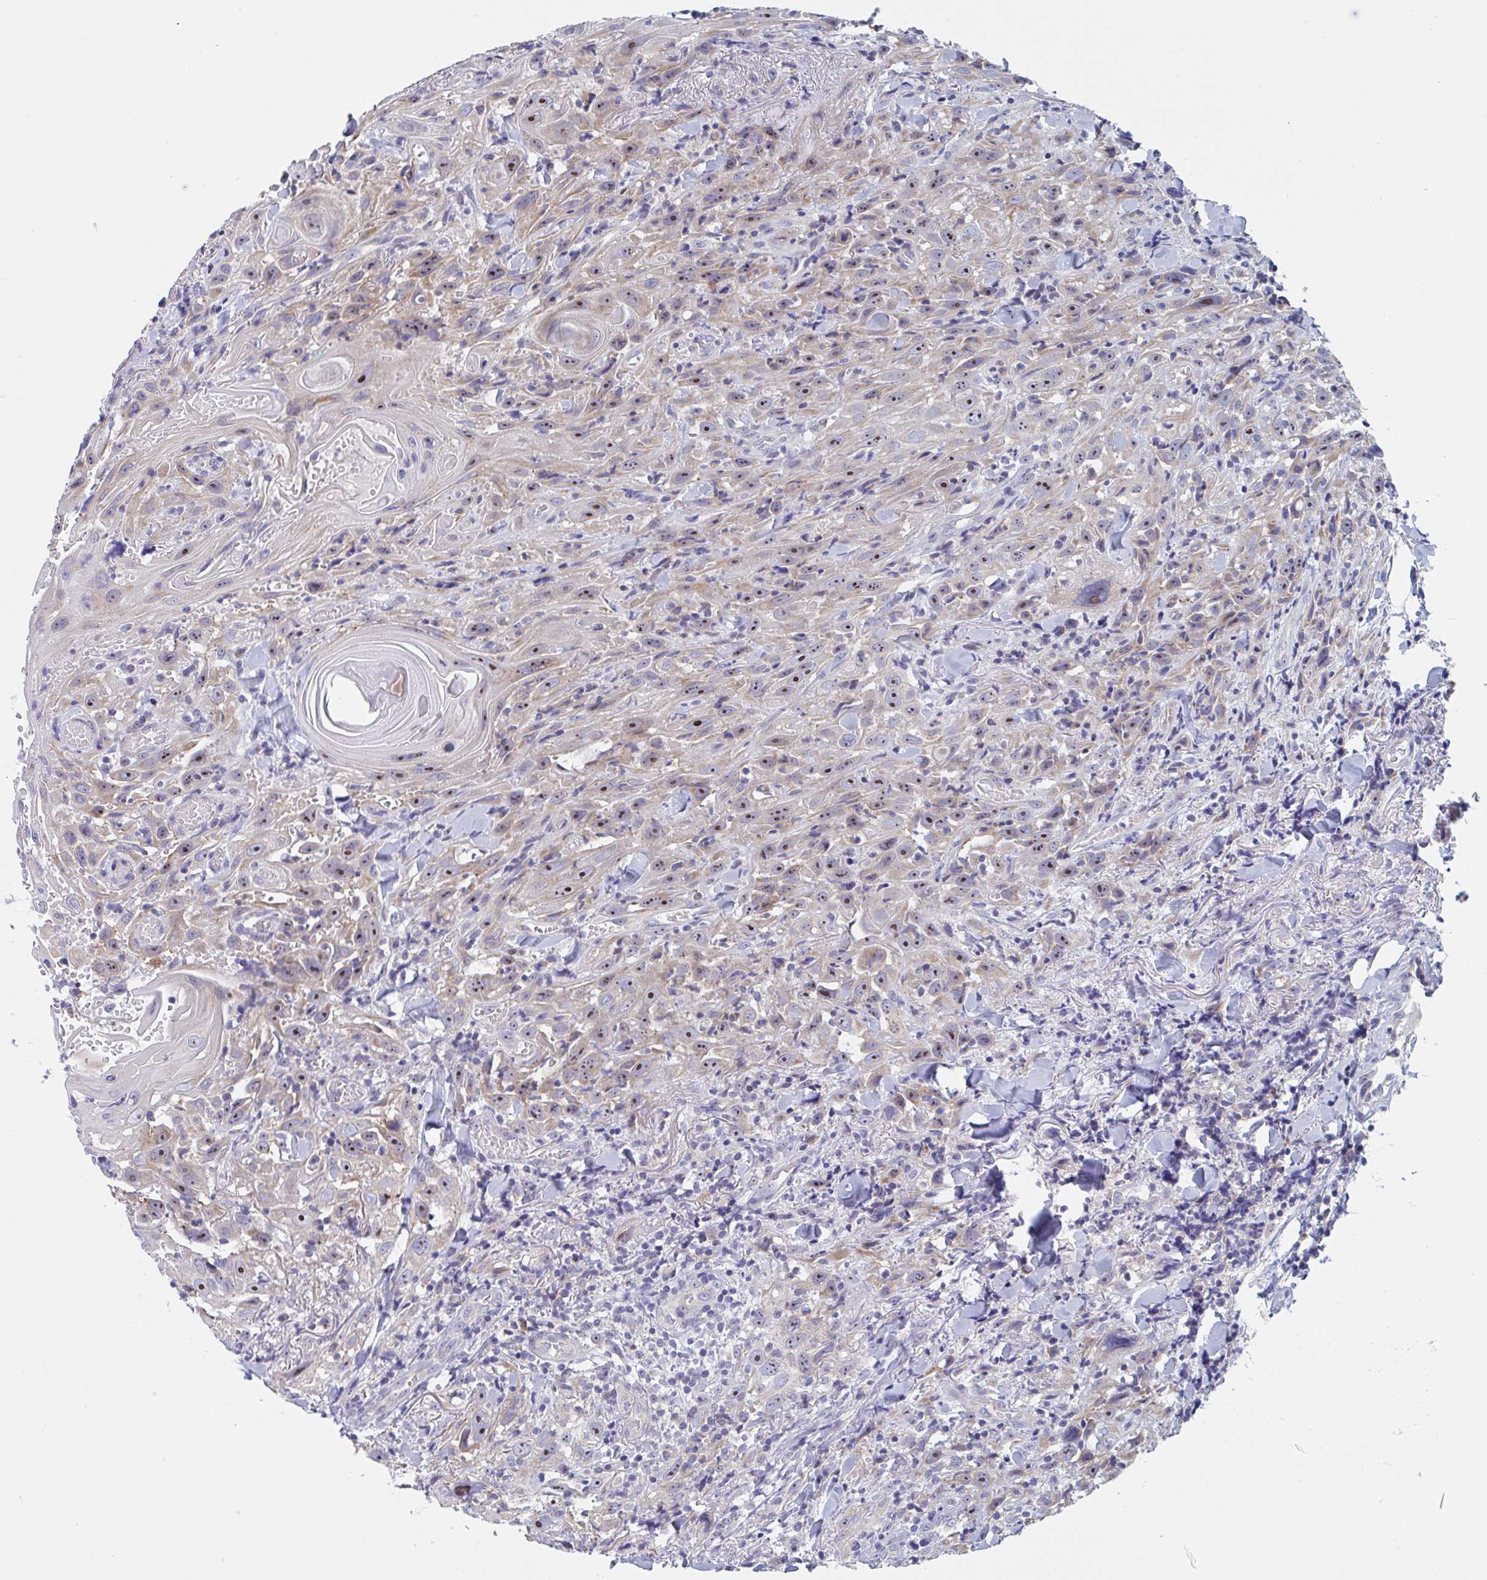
{"staining": {"intensity": "moderate", "quantity": "25%-75%", "location": "cytoplasmic/membranous,nuclear"}, "tissue": "head and neck cancer", "cell_type": "Tumor cells", "image_type": "cancer", "snomed": [{"axis": "morphology", "description": "Squamous cell carcinoma, NOS"}, {"axis": "topography", "description": "Head-Neck"}], "caption": "Immunohistochemistry photomicrograph of neoplastic tissue: human head and neck cancer stained using immunohistochemistry (IHC) reveals medium levels of moderate protein expression localized specifically in the cytoplasmic/membranous and nuclear of tumor cells, appearing as a cytoplasmic/membranous and nuclear brown color.", "gene": "MRPL53", "patient": {"sex": "female", "age": 95}}